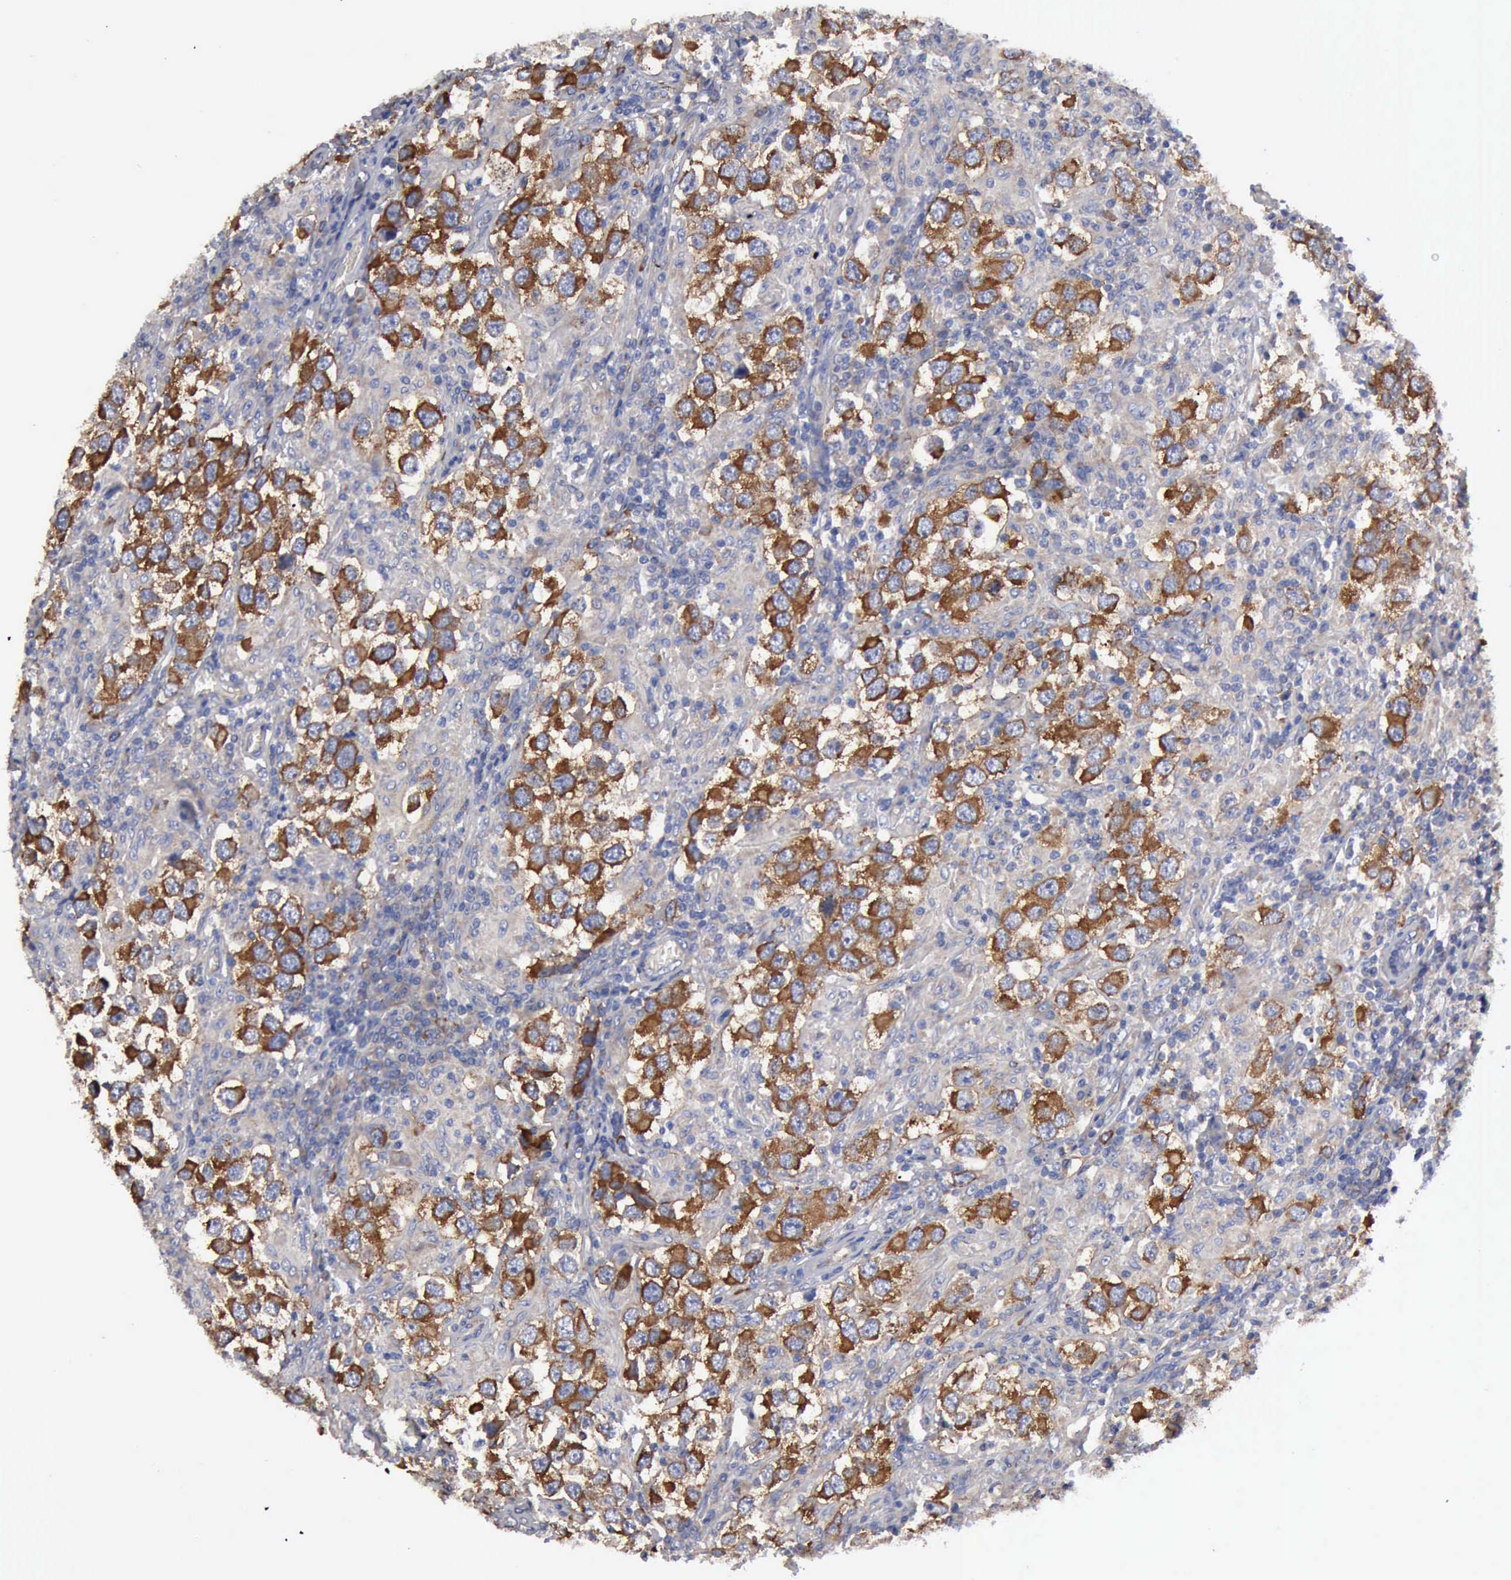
{"staining": {"intensity": "strong", "quantity": ">75%", "location": "cytoplasmic/membranous"}, "tissue": "testis cancer", "cell_type": "Tumor cells", "image_type": "cancer", "snomed": [{"axis": "morphology", "description": "Carcinoma, Embryonal, NOS"}, {"axis": "topography", "description": "Testis"}], "caption": "DAB (3,3'-diaminobenzidine) immunohistochemical staining of testis cancer exhibits strong cytoplasmic/membranous protein expression in about >75% of tumor cells.", "gene": "TXLNG", "patient": {"sex": "male", "age": 21}}